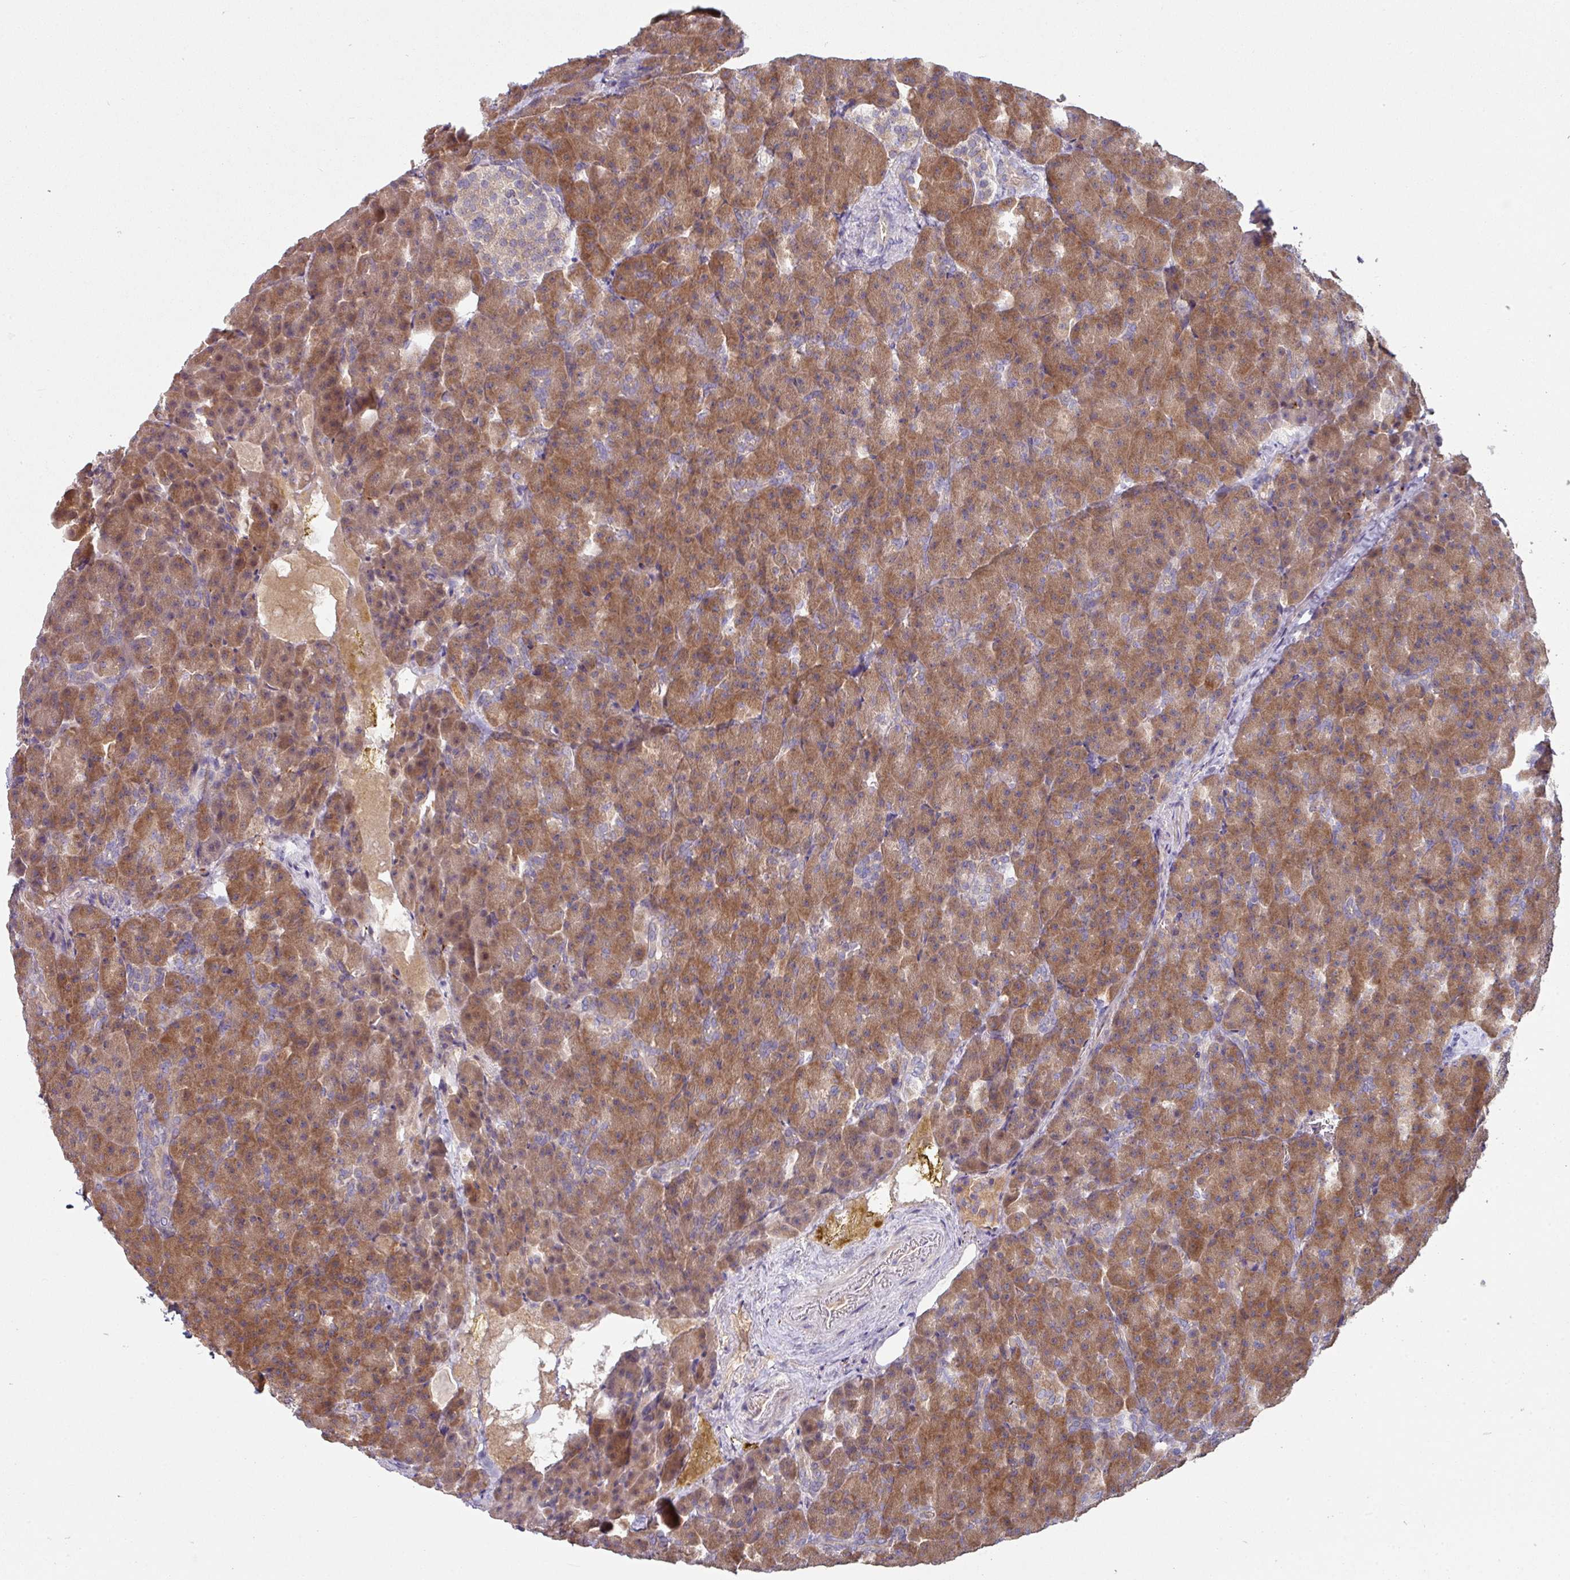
{"staining": {"intensity": "moderate", "quantity": ">75%", "location": "cytoplasmic/membranous"}, "tissue": "pancreas", "cell_type": "Exocrine glandular cells", "image_type": "normal", "snomed": [{"axis": "morphology", "description": "Normal tissue, NOS"}, {"axis": "topography", "description": "Pancreas"}], "caption": "Protein staining shows moderate cytoplasmic/membranous expression in about >75% of exocrine glandular cells in normal pancreas. (DAB IHC with brightfield microscopy, high magnification).", "gene": "SLAMF6", "patient": {"sex": "female", "age": 74}}